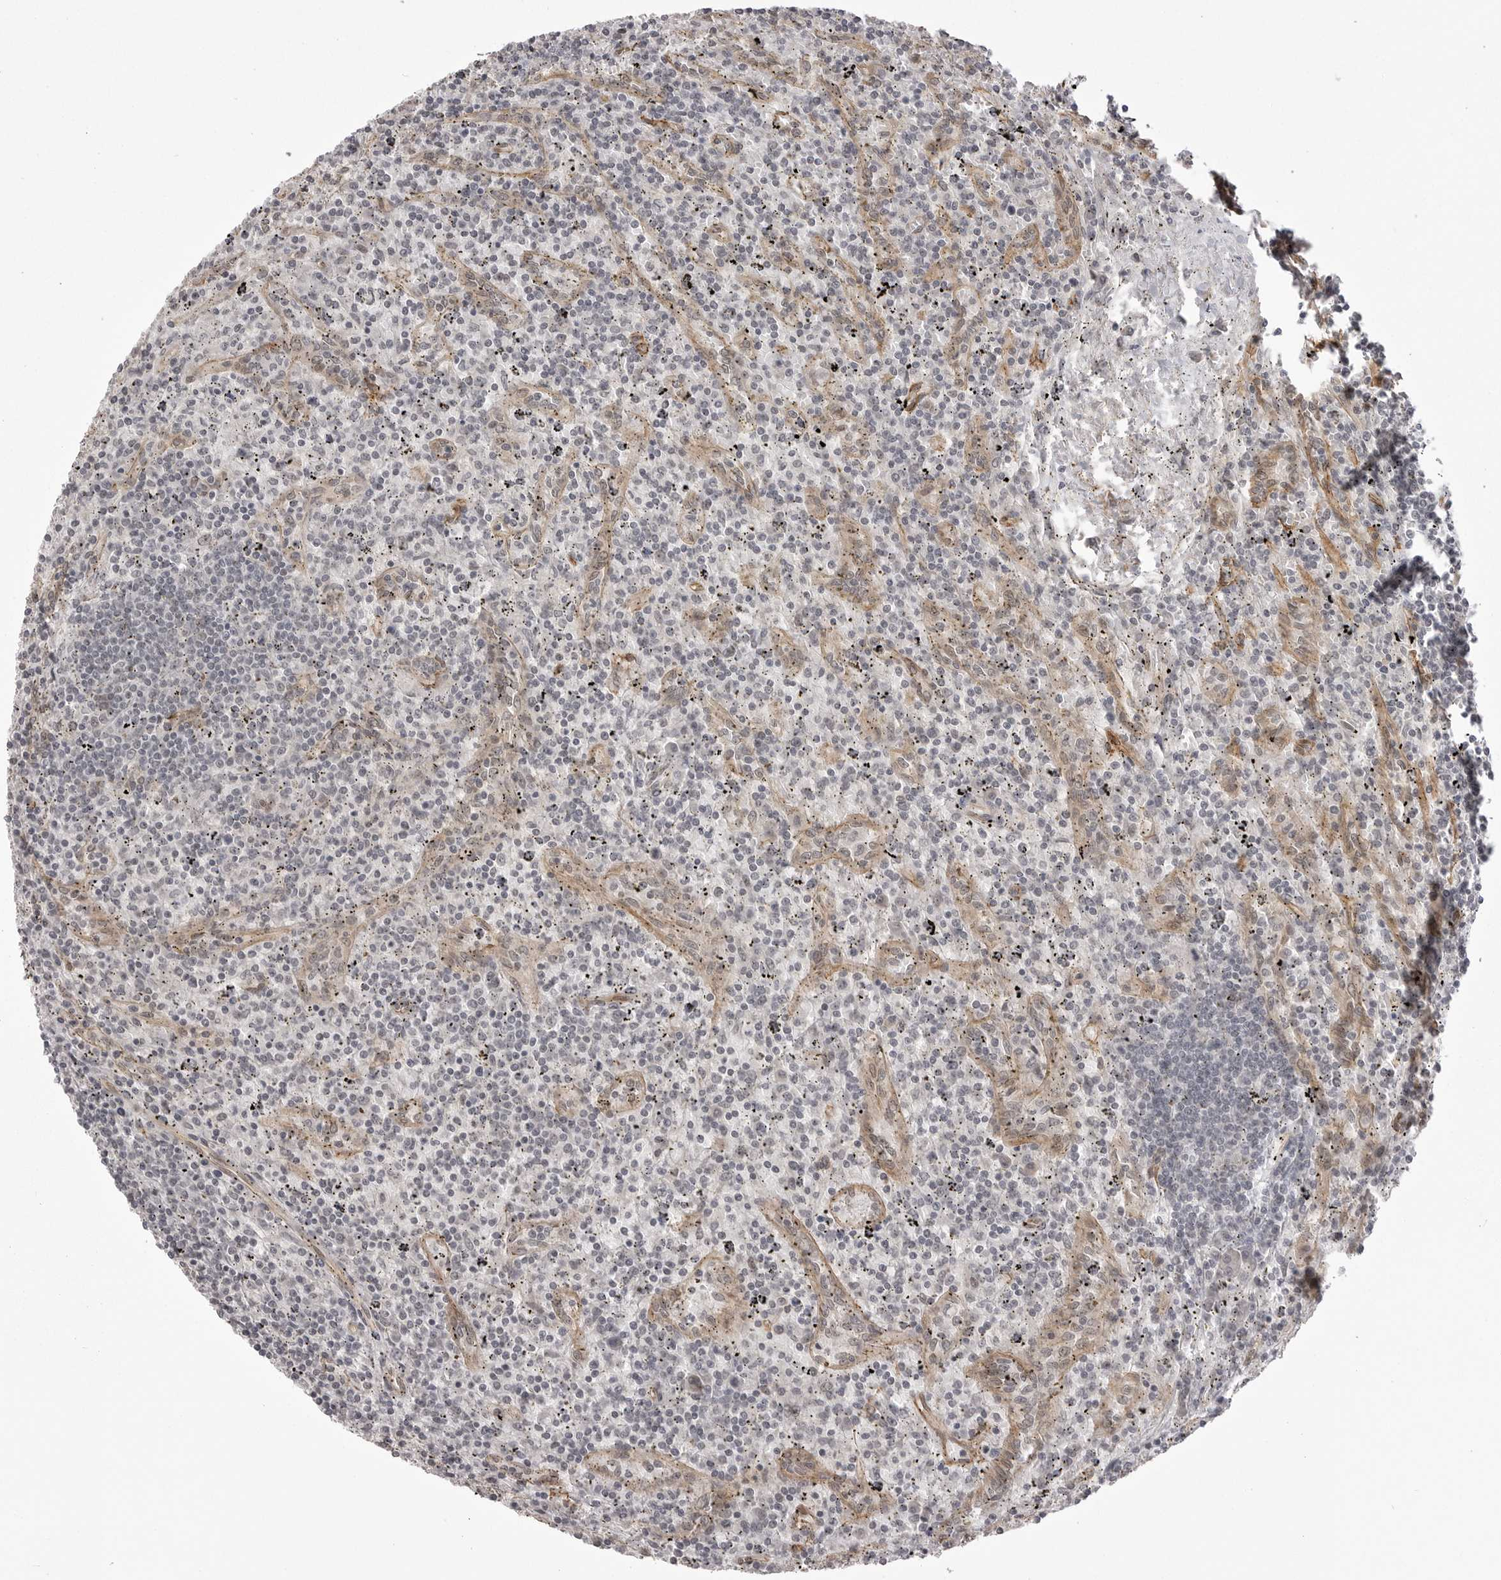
{"staining": {"intensity": "negative", "quantity": "none", "location": "none"}, "tissue": "lymphoma", "cell_type": "Tumor cells", "image_type": "cancer", "snomed": [{"axis": "morphology", "description": "Malignant lymphoma, non-Hodgkin's type, Low grade"}, {"axis": "topography", "description": "Spleen"}], "caption": "Immunohistochemistry photomicrograph of neoplastic tissue: human lymphoma stained with DAB (3,3'-diaminobenzidine) exhibits no significant protein expression in tumor cells.", "gene": "SORBS1", "patient": {"sex": "male", "age": 76}}